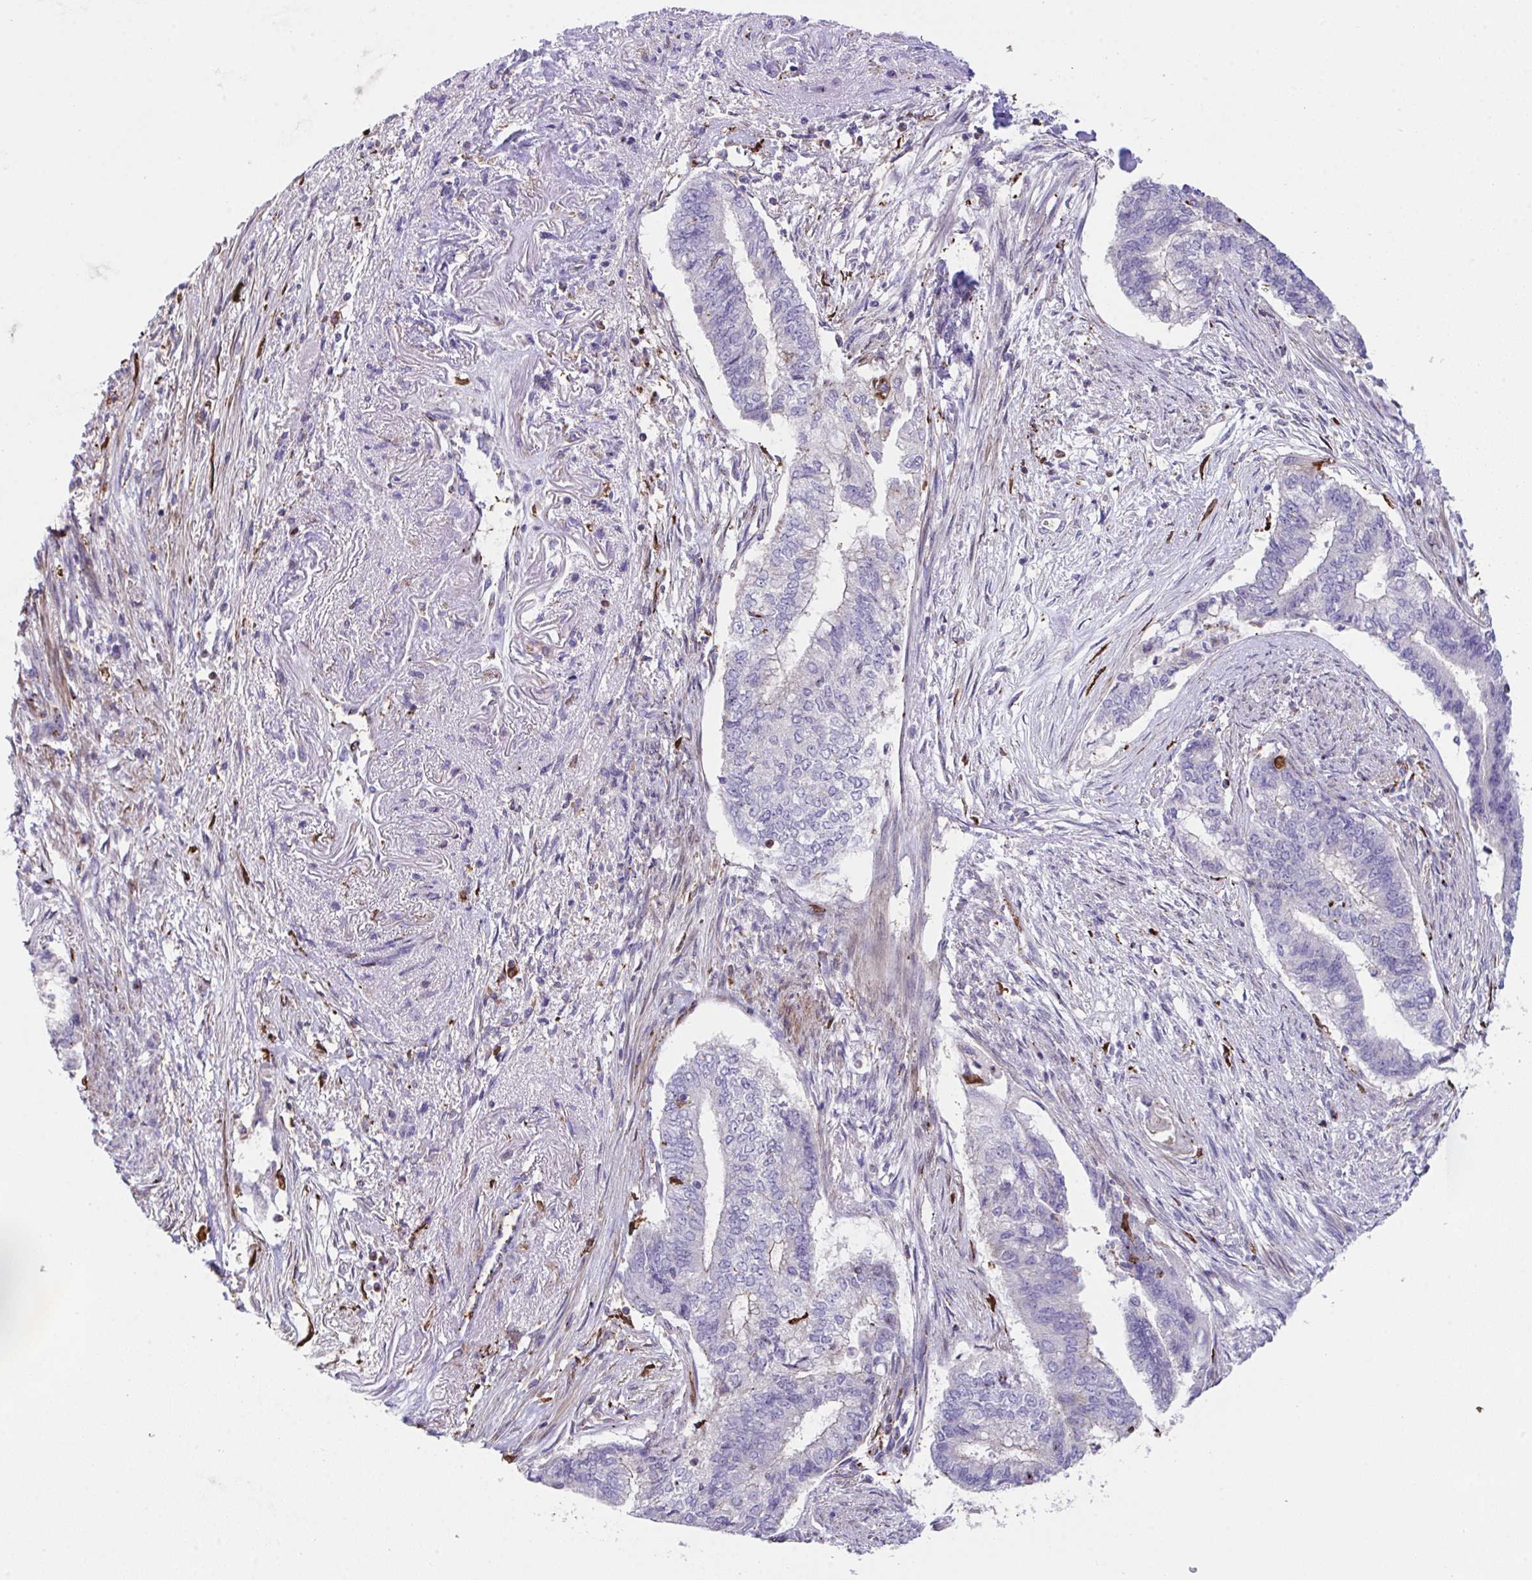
{"staining": {"intensity": "negative", "quantity": "none", "location": "none"}, "tissue": "endometrial cancer", "cell_type": "Tumor cells", "image_type": "cancer", "snomed": [{"axis": "morphology", "description": "Adenocarcinoma, NOS"}, {"axis": "topography", "description": "Endometrium"}], "caption": "This image is of endometrial cancer stained with IHC to label a protein in brown with the nuclei are counter-stained blue. There is no positivity in tumor cells.", "gene": "PPIH", "patient": {"sex": "female", "age": 65}}